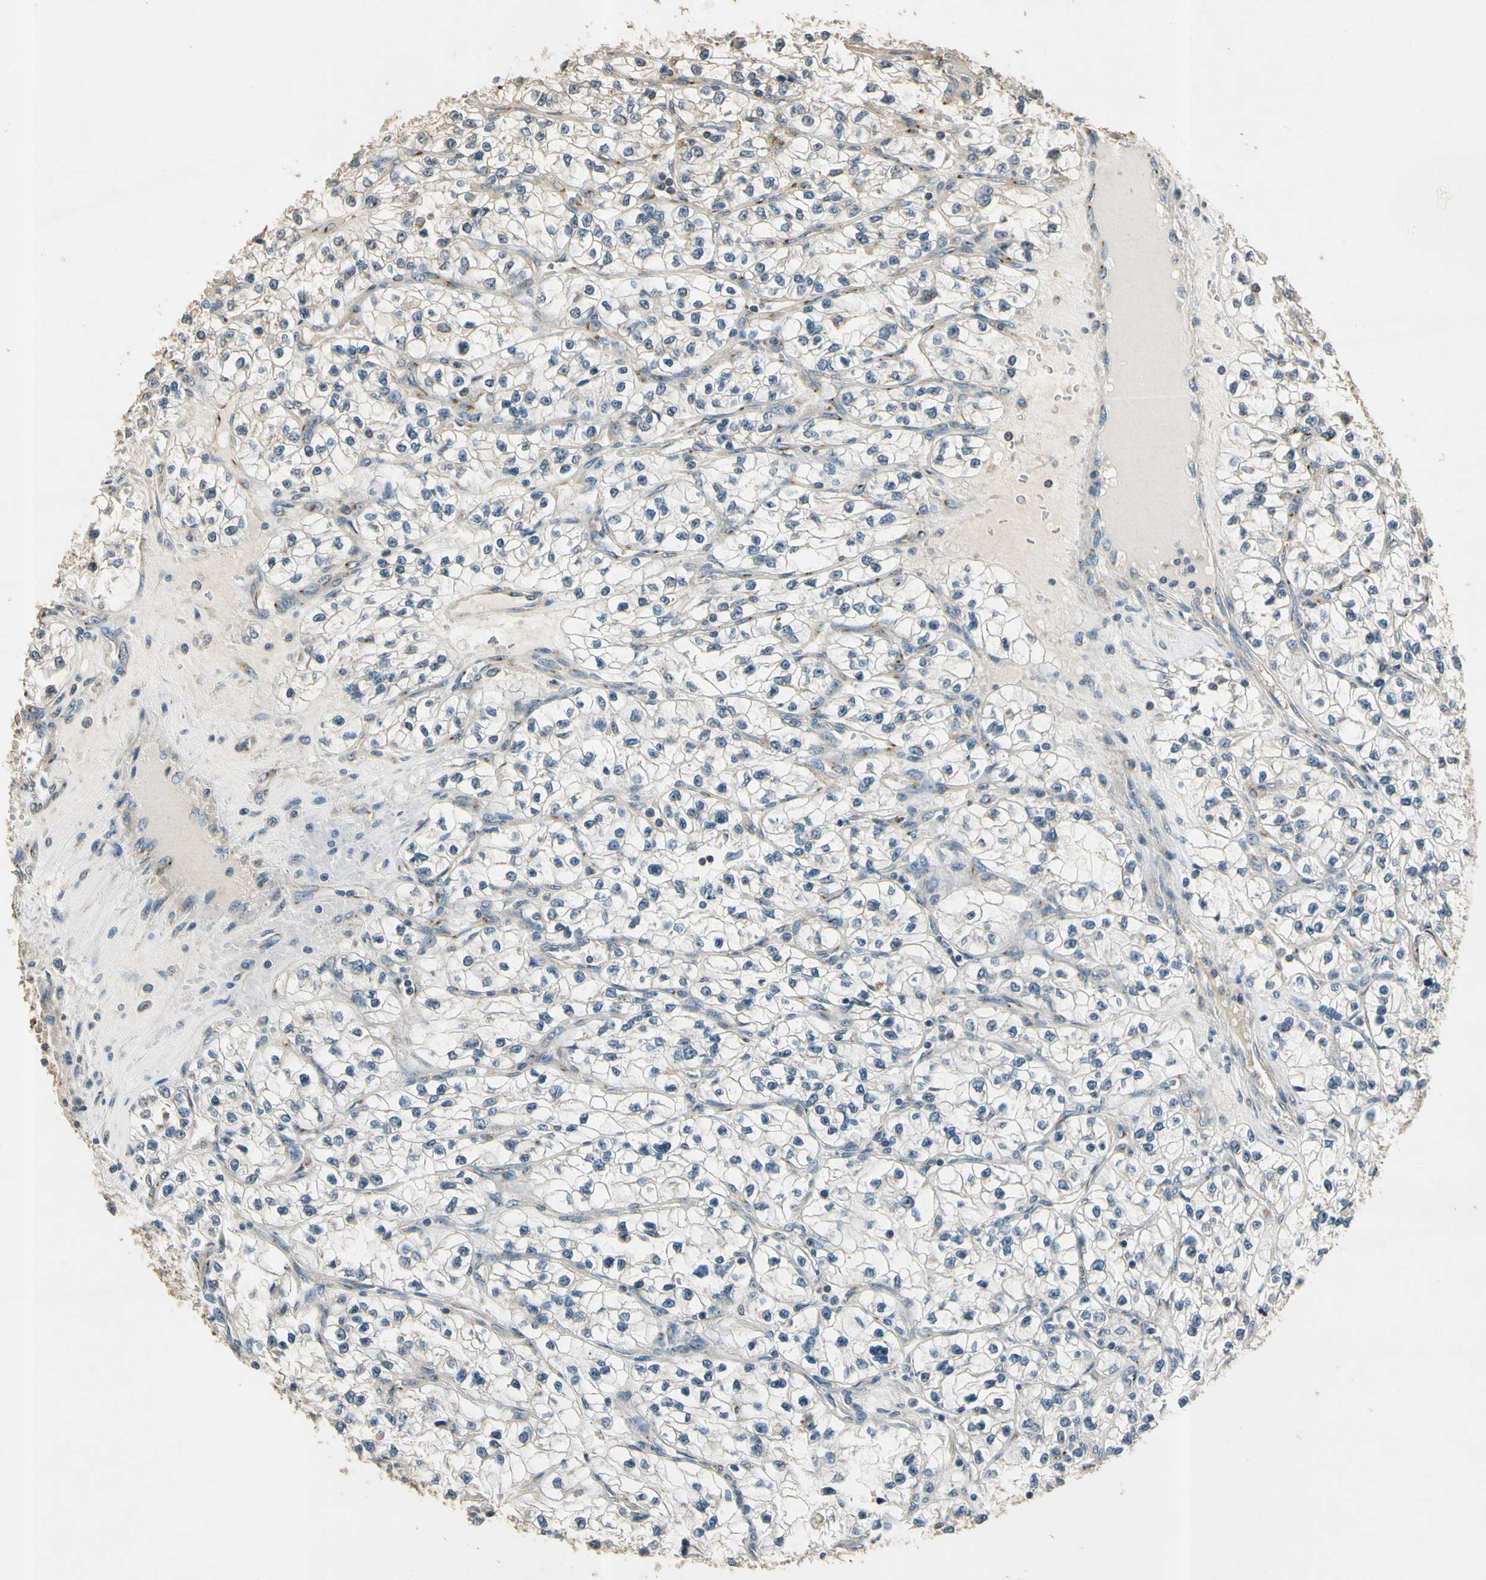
{"staining": {"intensity": "weak", "quantity": "<25%", "location": "cytoplasmic/membranous"}, "tissue": "renal cancer", "cell_type": "Tumor cells", "image_type": "cancer", "snomed": [{"axis": "morphology", "description": "Adenocarcinoma, NOS"}, {"axis": "topography", "description": "Kidney"}], "caption": "Immunohistochemical staining of human renal adenocarcinoma exhibits no significant staining in tumor cells.", "gene": "AKAP9", "patient": {"sex": "female", "age": 57}}